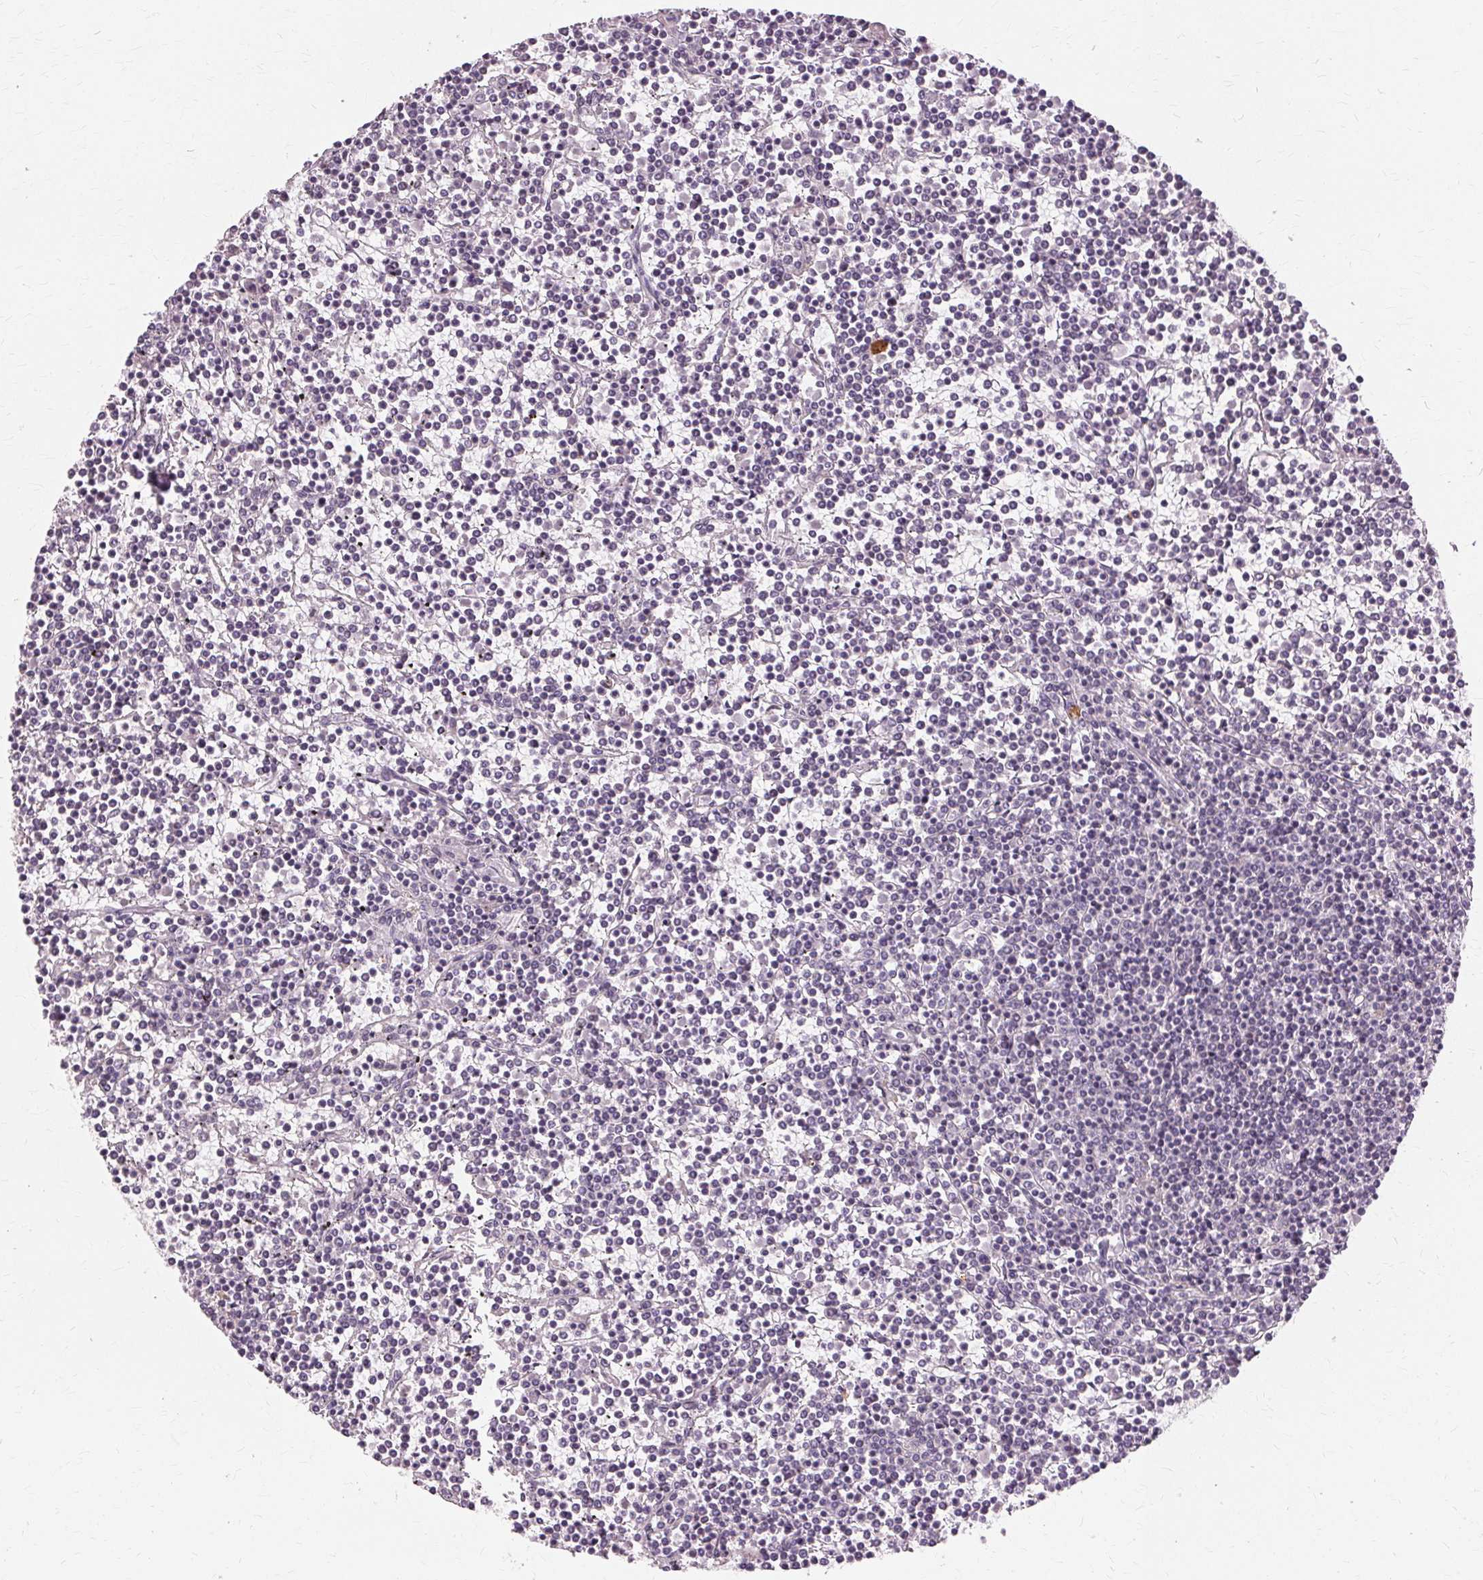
{"staining": {"intensity": "negative", "quantity": "none", "location": "none"}, "tissue": "lymphoma", "cell_type": "Tumor cells", "image_type": "cancer", "snomed": [{"axis": "morphology", "description": "Malignant lymphoma, non-Hodgkin's type, Low grade"}, {"axis": "topography", "description": "Spleen"}], "caption": "DAB immunohistochemical staining of human lymphoma displays no significant expression in tumor cells.", "gene": "SIGLEC6", "patient": {"sex": "female", "age": 19}}